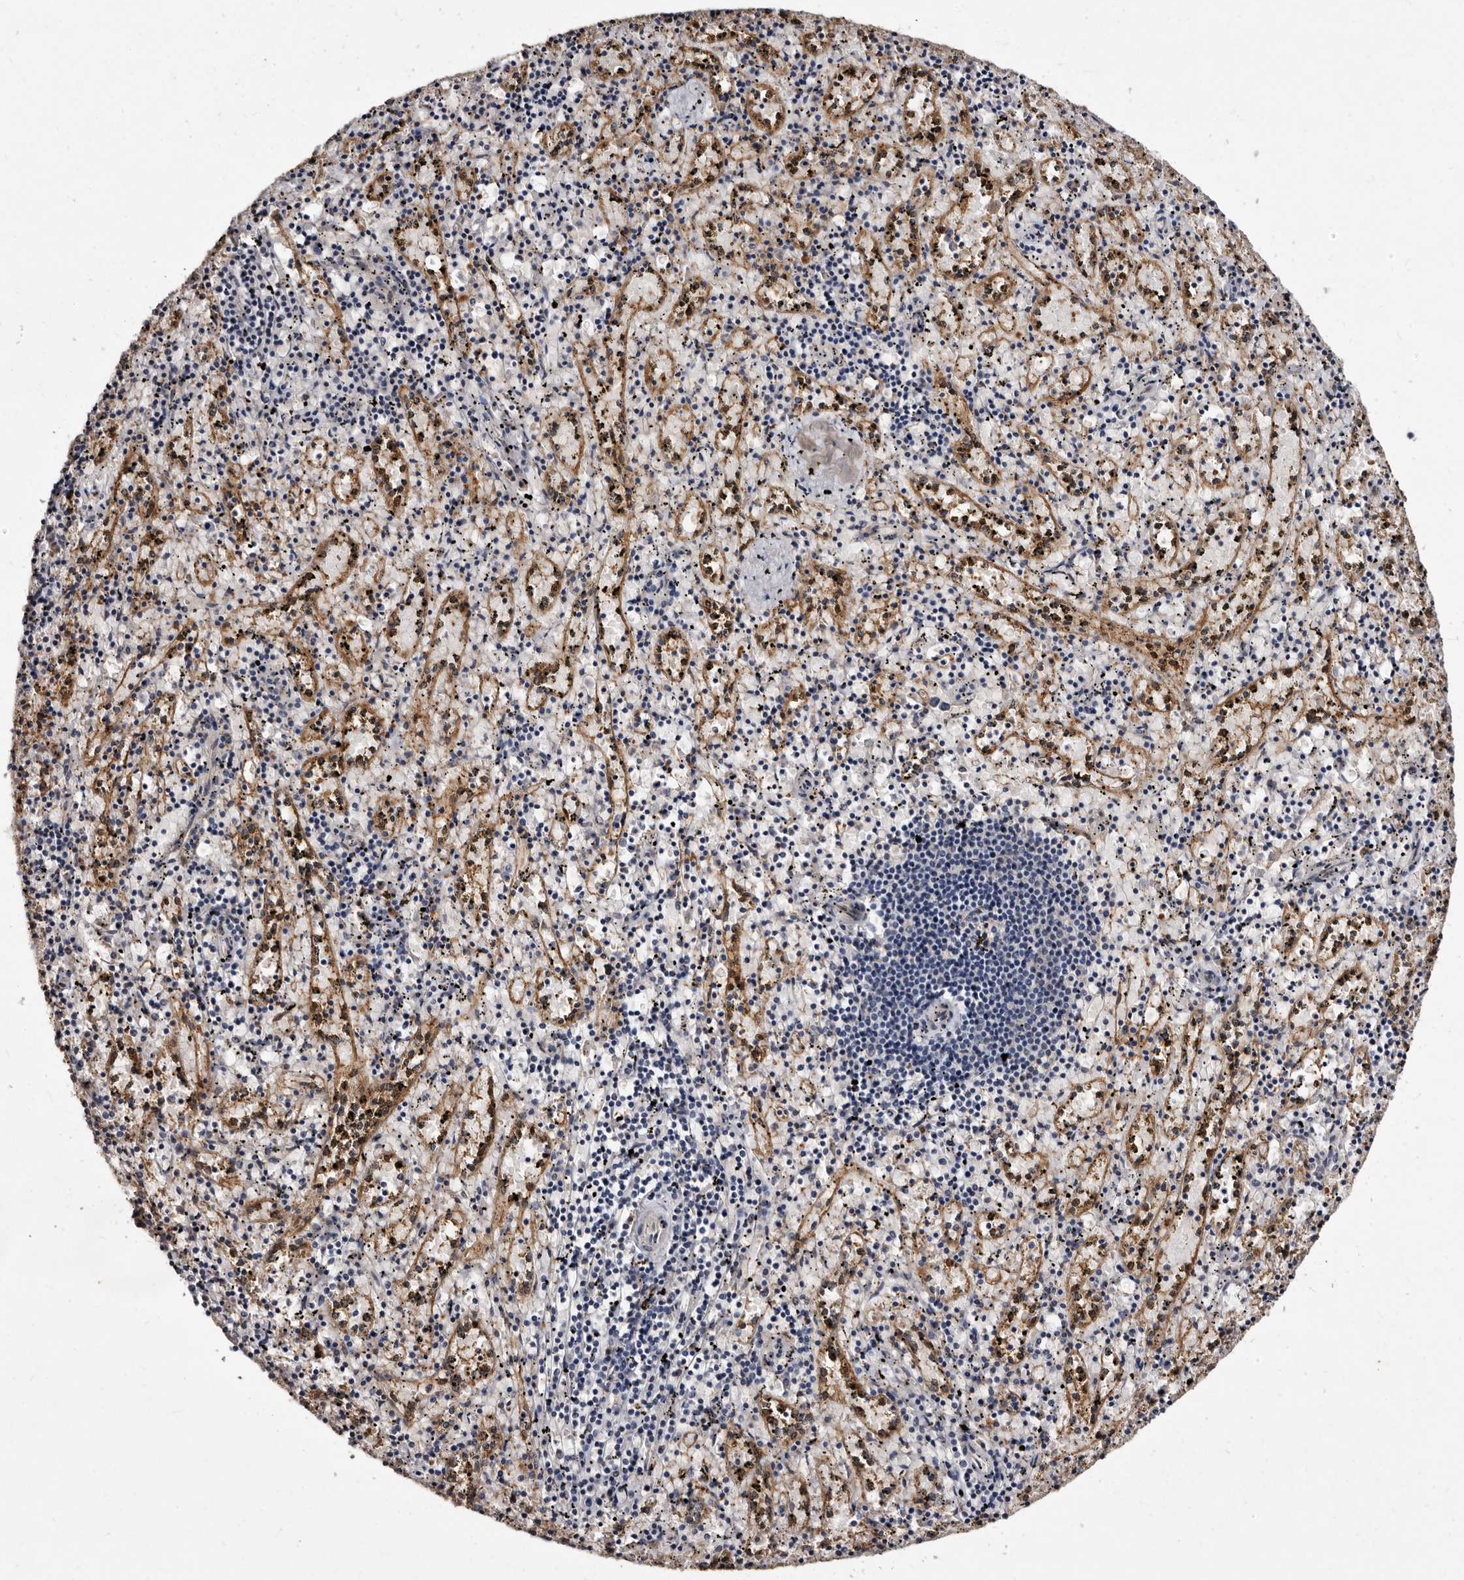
{"staining": {"intensity": "negative", "quantity": "none", "location": "none"}, "tissue": "spleen", "cell_type": "Cells in red pulp", "image_type": "normal", "snomed": [{"axis": "morphology", "description": "Normal tissue, NOS"}, {"axis": "topography", "description": "Spleen"}], "caption": "High power microscopy histopathology image of an immunohistochemistry (IHC) micrograph of normal spleen, revealing no significant expression in cells in red pulp. (Brightfield microscopy of DAB immunohistochemistry (IHC) at high magnification).", "gene": "LANCL2", "patient": {"sex": "male", "age": 11}}